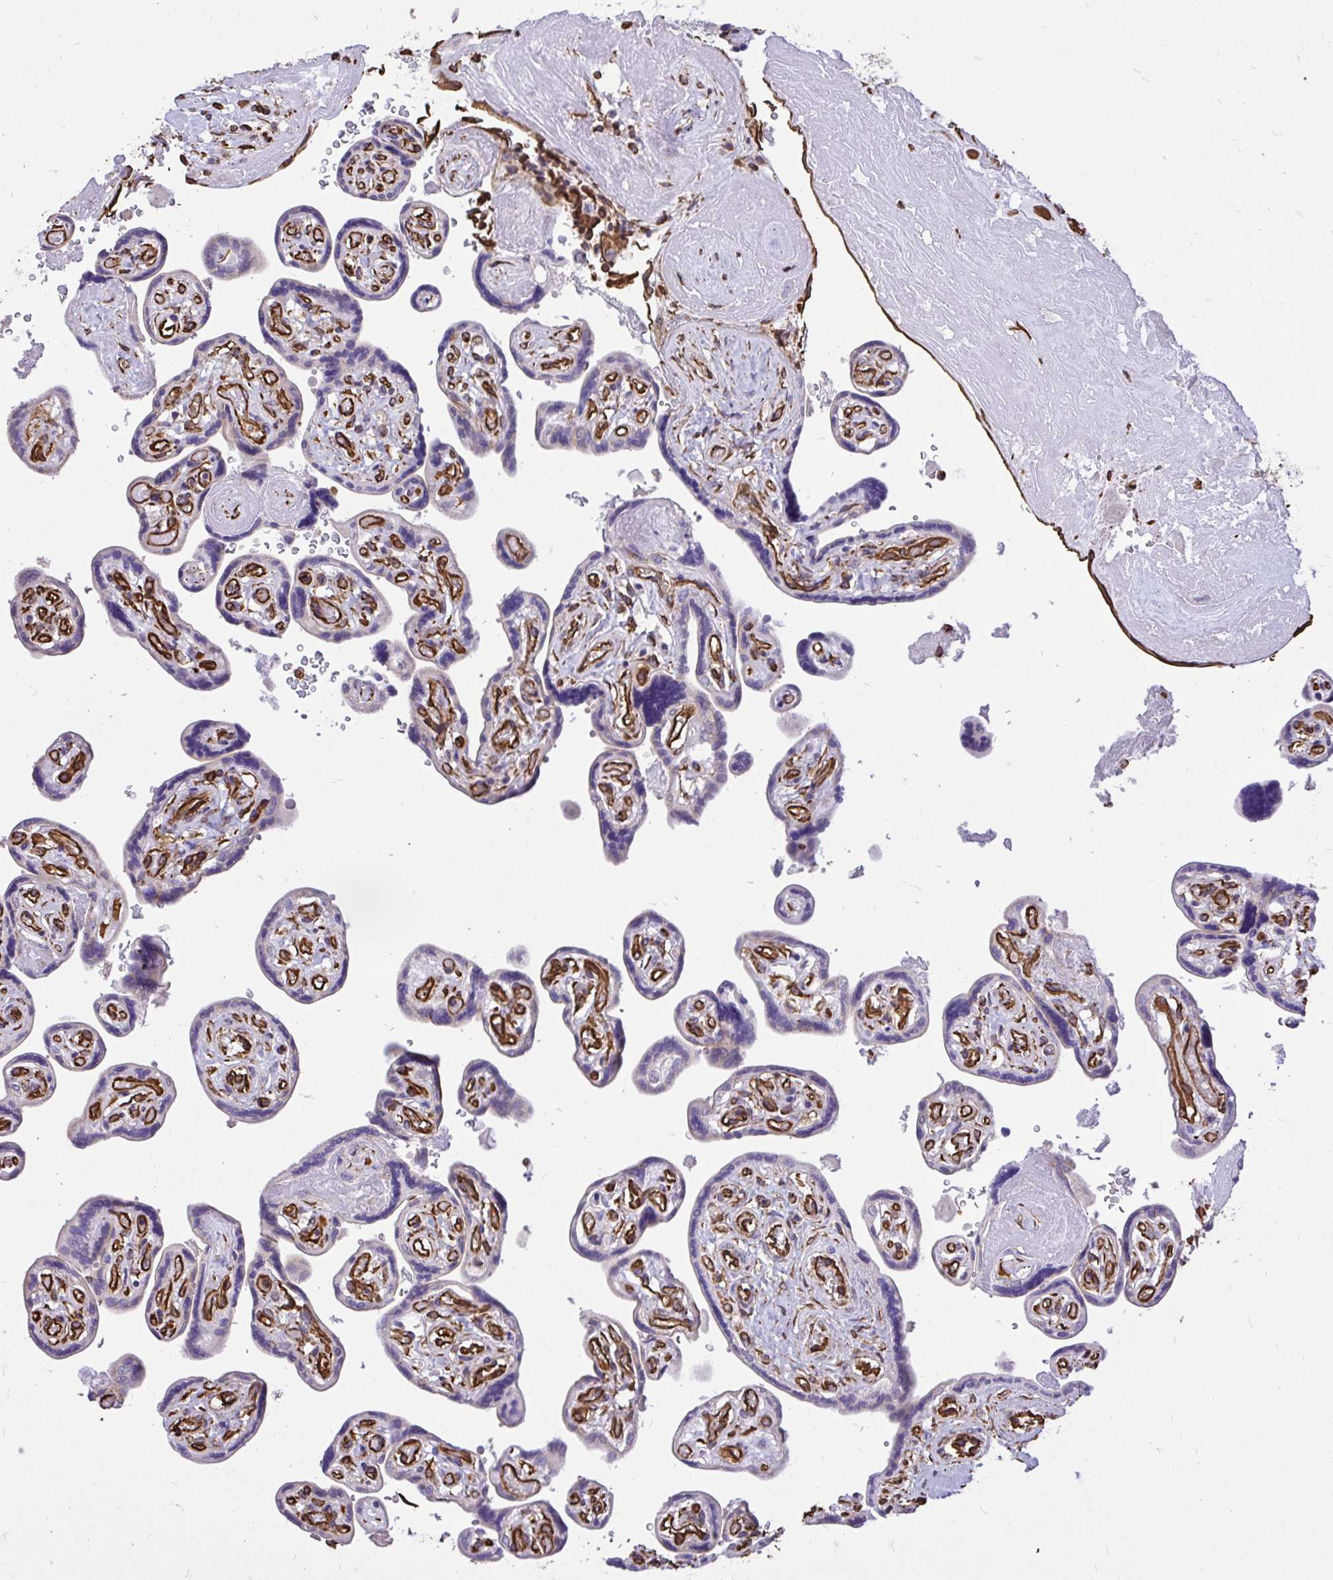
{"staining": {"intensity": "negative", "quantity": "none", "location": "none"}, "tissue": "placenta", "cell_type": "Trophoblastic cells", "image_type": "normal", "snomed": [{"axis": "morphology", "description": "Normal tissue, NOS"}, {"axis": "topography", "description": "Placenta"}], "caption": "This image is of normal placenta stained with immunohistochemistry to label a protein in brown with the nuclei are counter-stained blue. There is no positivity in trophoblastic cells.", "gene": "RNF103", "patient": {"sex": "female", "age": 32}}